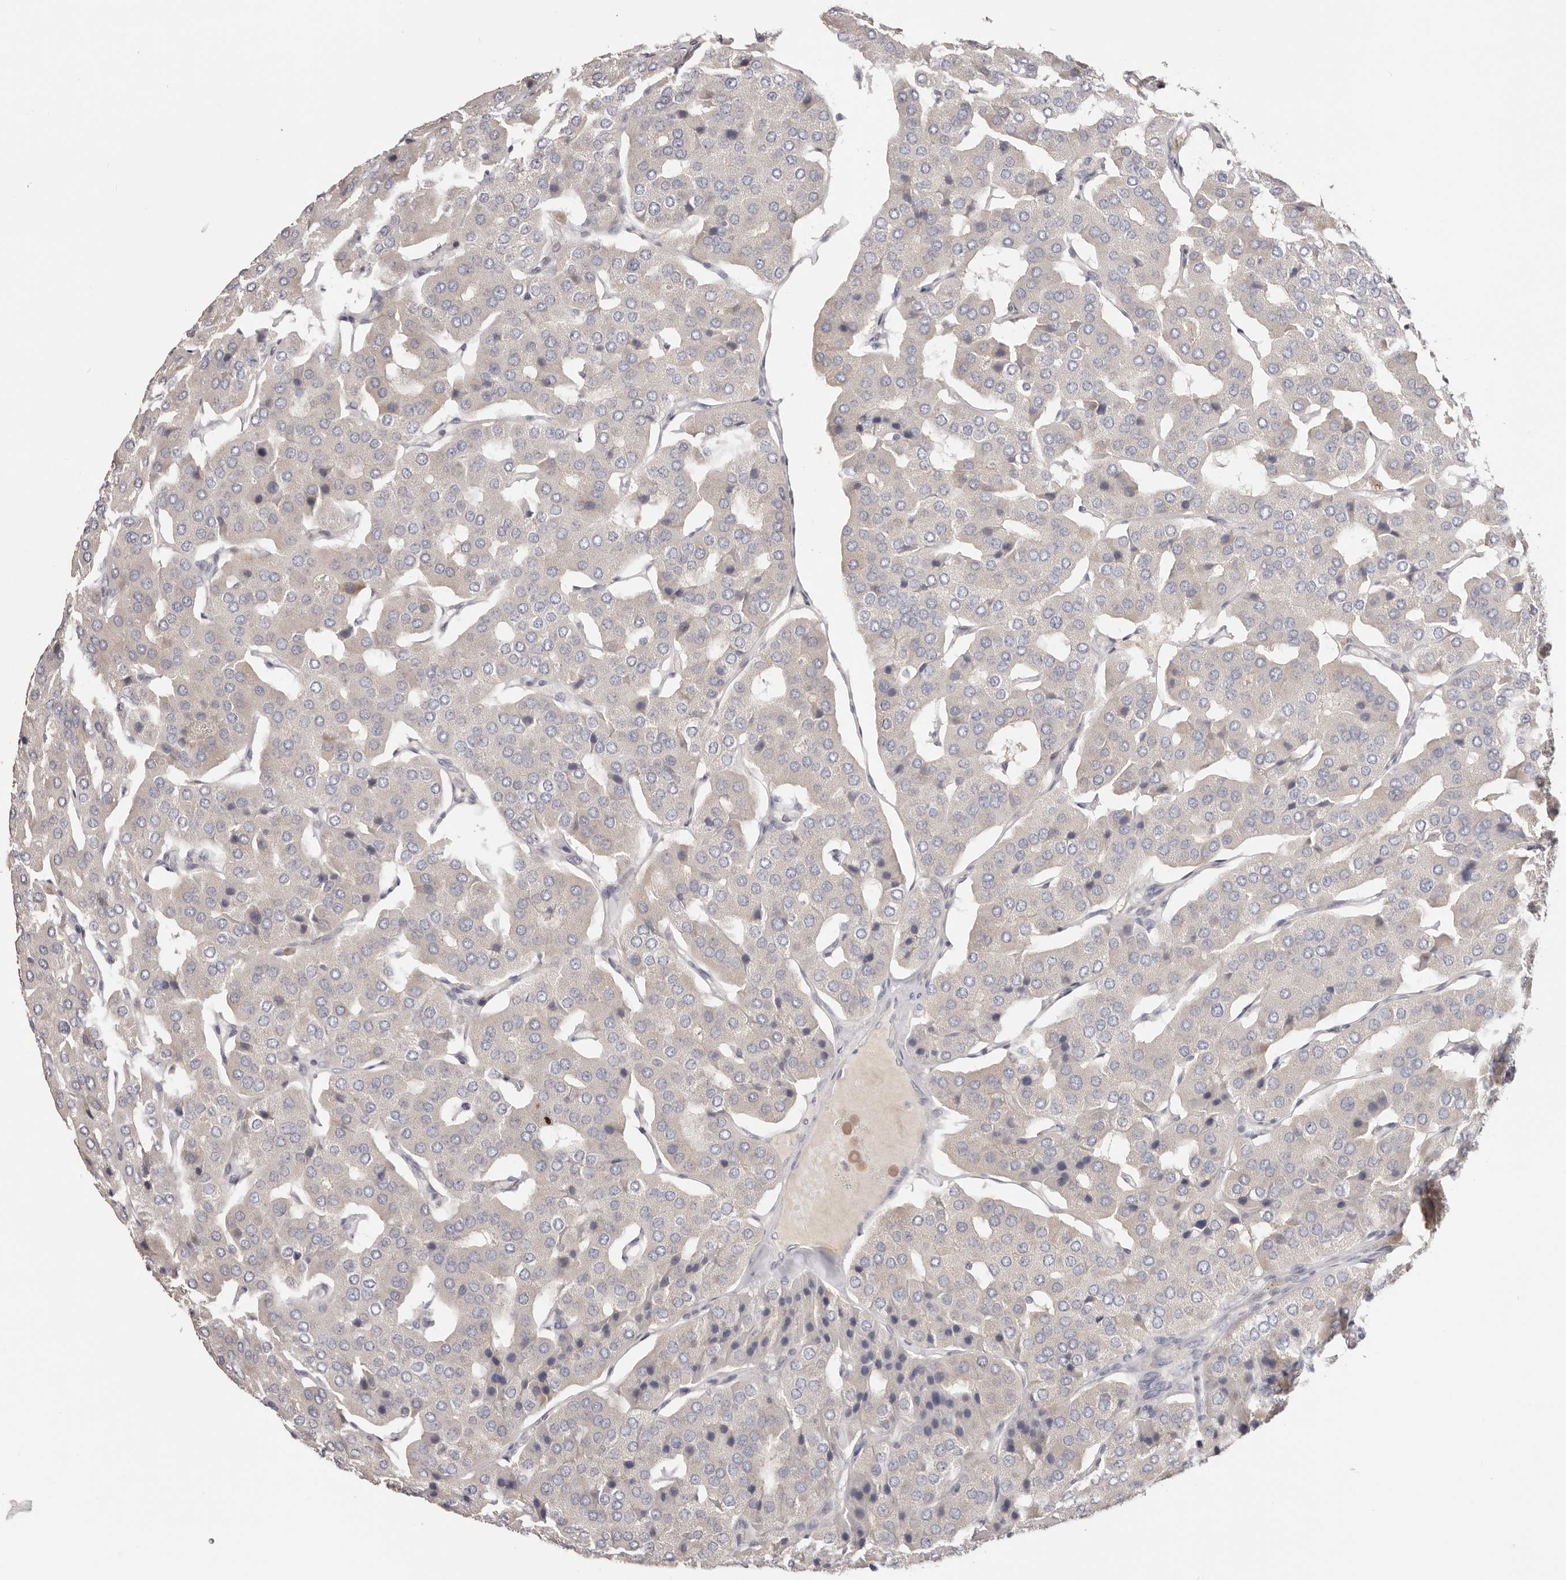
{"staining": {"intensity": "negative", "quantity": "none", "location": "none"}, "tissue": "parathyroid gland", "cell_type": "Glandular cells", "image_type": "normal", "snomed": [{"axis": "morphology", "description": "Normal tissue, NOS"}, {"axis": "morphology", "description": "Adenoma, NOS"}, {"axis": "topography", "description": "Parathyroid gland"}], "caption": "High power microscopy histopathology image of an immunohistochemistry image of benign parathyroid gland, revealing no significant staining in glandular cells. The staining is performed using DAB (3,3'-diaminobenzidine) brown chromogen with nuclei counter-stained in using hematoxylin.", "gene": "CCDC190", "patient": {"sex": "female", "age": 86}}